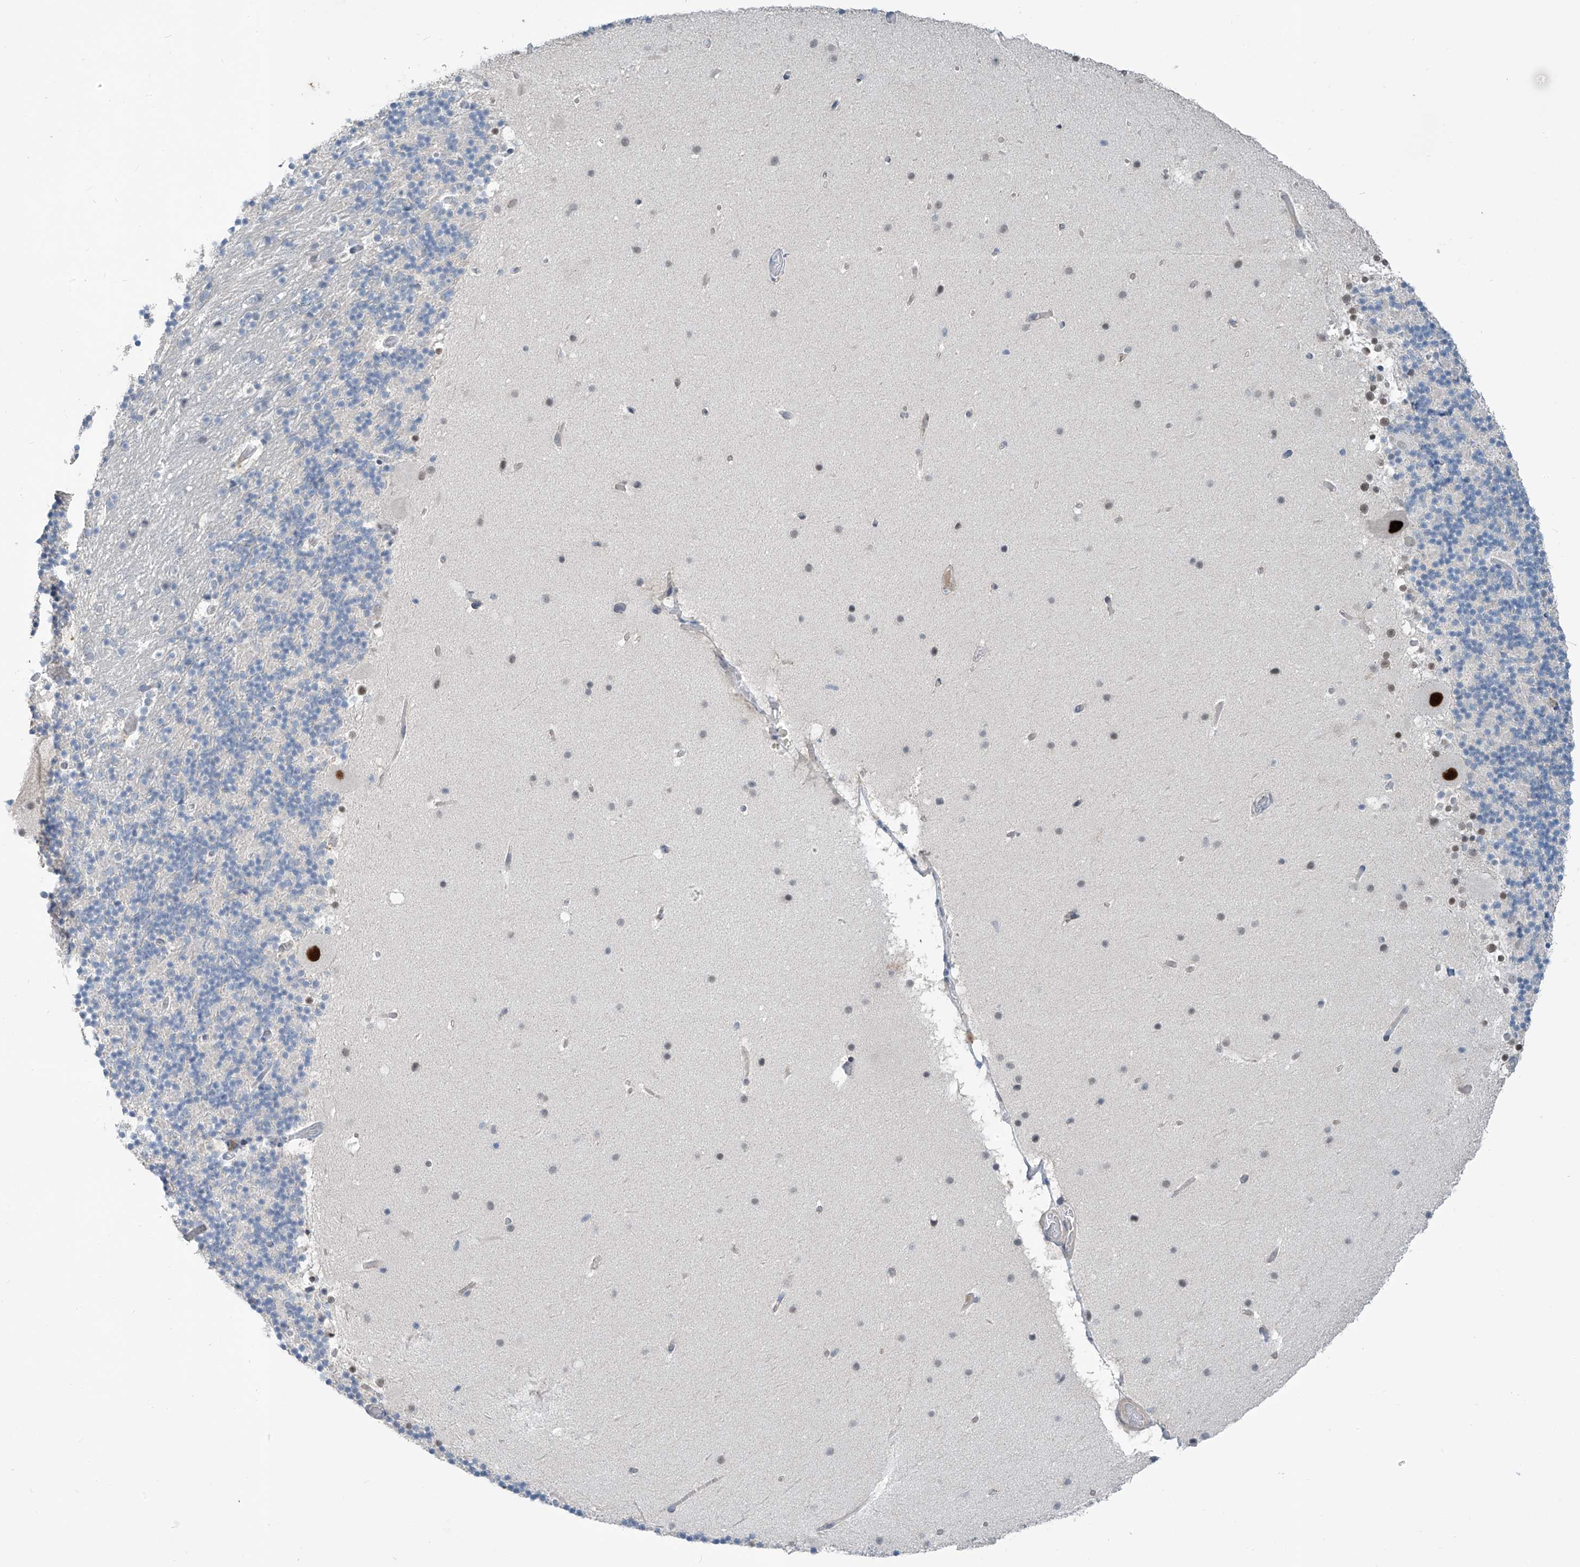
{"staining": {"intensity": "negative", "quantity": "none", "location": "none"}, "tissue": "cerebellum", "cell_type": "Cells in granular layer", "image_type": "normal", "snomed": [{"axis": "morphology", "description": "Normal tissue, NOS"}, {"axis": "topography", "description": "Cerebellum"}], "caption": "The micrograph shows no staining of cells in granular layer in normal cerebellum. The staining is performed using DAB brown chromogen with nuclei counter-stained in using hematoxylin.", "gene": "METAP1D", "patient": {"sex": "male", "age": 57}}